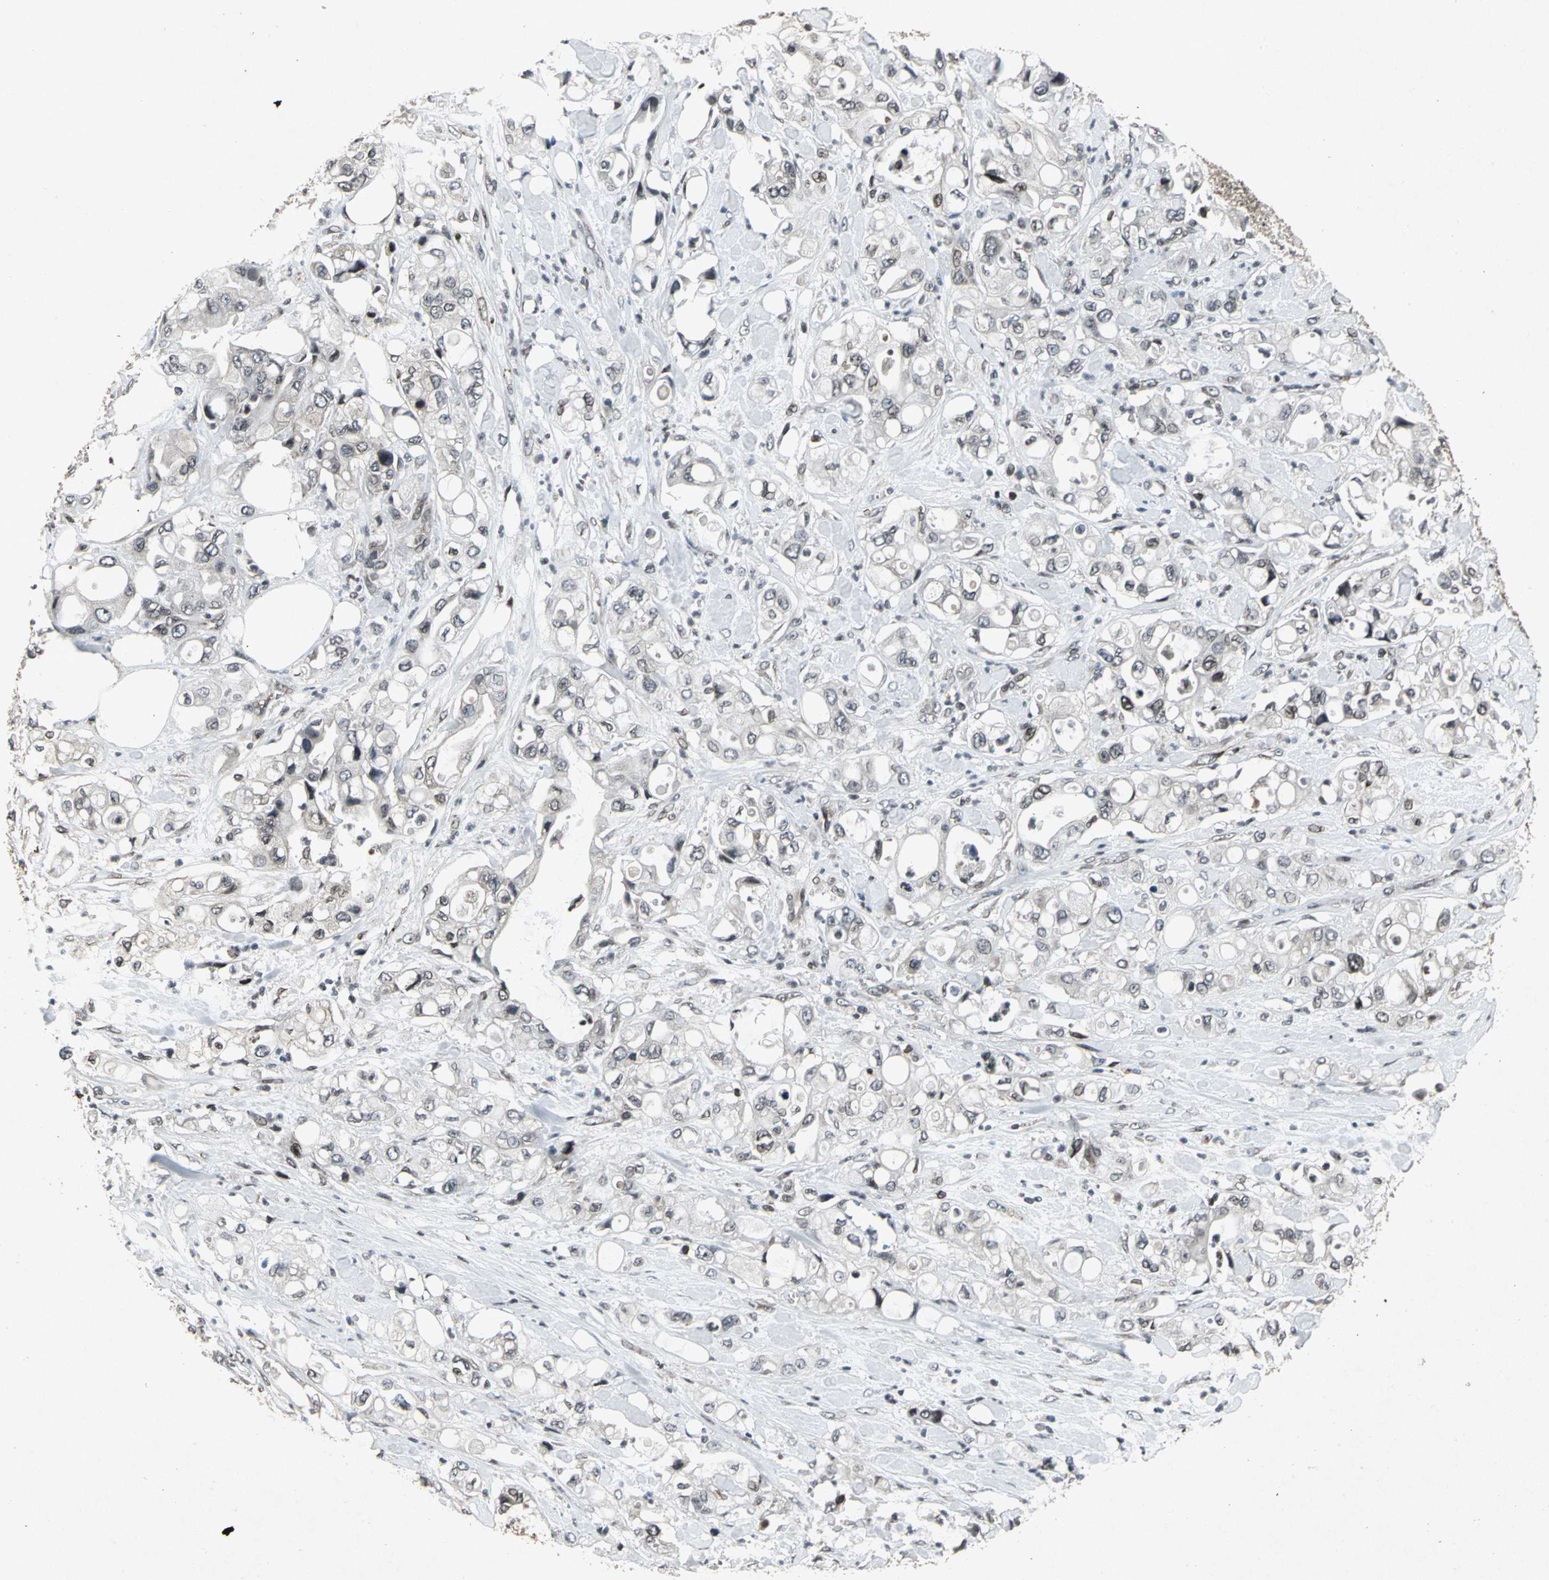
{"staining": {"intensity": "moderate", "quantity": "<25%", "location": "nuclear"}, "tissue": "pancreatic cancer", "cell_type": "Tumor cells", "image_type": "cancer", "snomed": [{"axis": "morphology", "description": "Adenocarcinoma, NOS"}, {"axis": "topography", "description": "Pancreas"}], "caption": "Pancreatic cancer stained for a protein displays moderate nuclear positivity in tumor cells.", "gene": "SH2B3", "patient": {"sex": "male", "age": 70}}